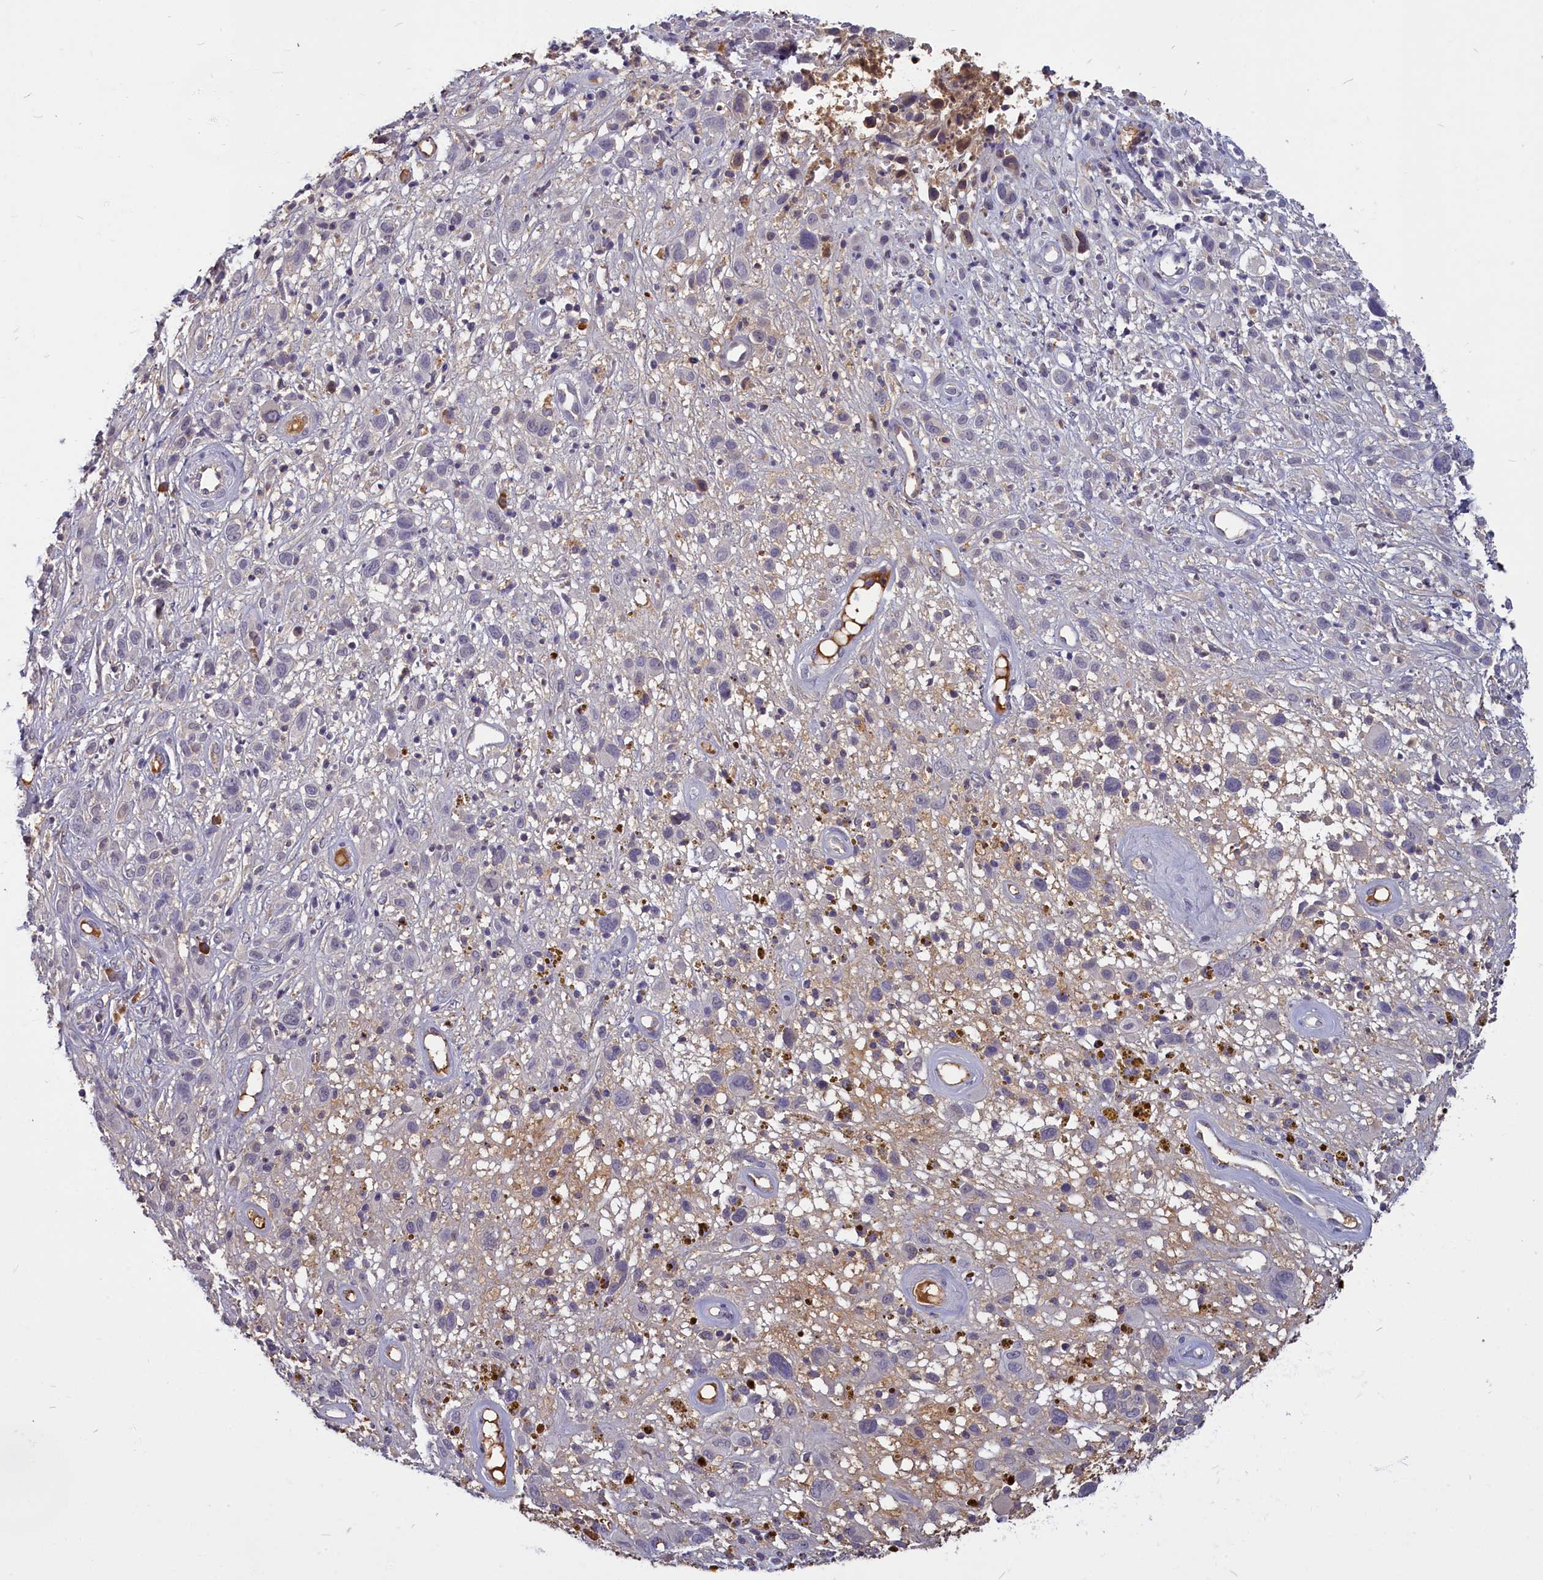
{"staining": {"intensity": "negative", "quantity": "none", "location": "none"}, "tissue": "melanoma", "cell_type": "Tumor cells", "image_type": "cancer", "snomed": [{"axis": "morphology", "description": "Malignant melanoma, NOS"}, {"axis": "topography", "description": "Skin of trunk"}], "caption": "Immunohistochemistry (IHC) of human melanoma exhibits no expression in tumor cells.", "gene": "SV2C", "patient": {"sex": "male", "age": 71}}